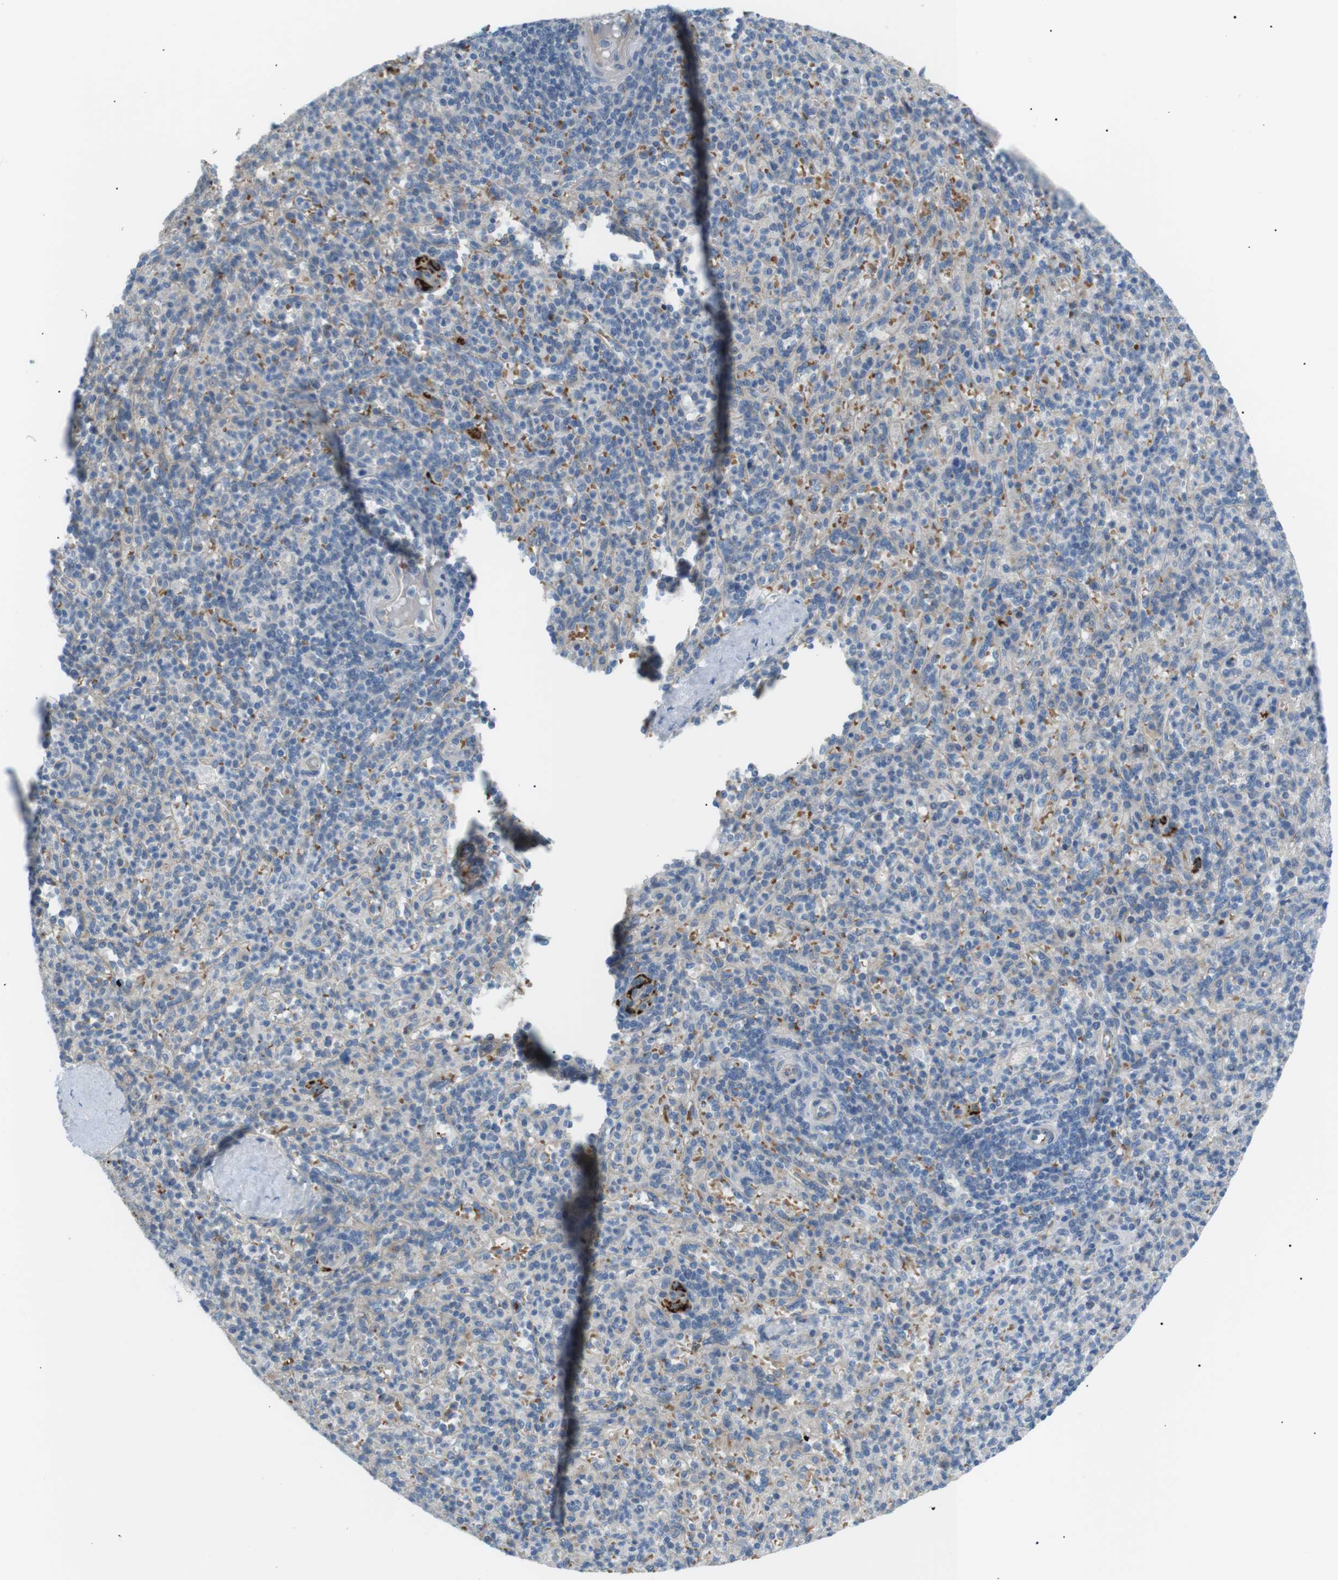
{"staining": {"intensity": "negative", "quantity": "none", "location": "none"}, "tissue": "spleen", "cell_type": "Cells in red pulp", "image_type": "normal", "snomed": [{"axis": "morphology", "description": "Normal tissue, NOS"}, {"axis": "topography", "description": "Spleen"}], "caption": "Human spleen stained for a protein using immunohistochemistry shows no expression in cells in red pulp.", "gene": "B4GALNT2", "patient": {"sex": "male", "age": 36}}